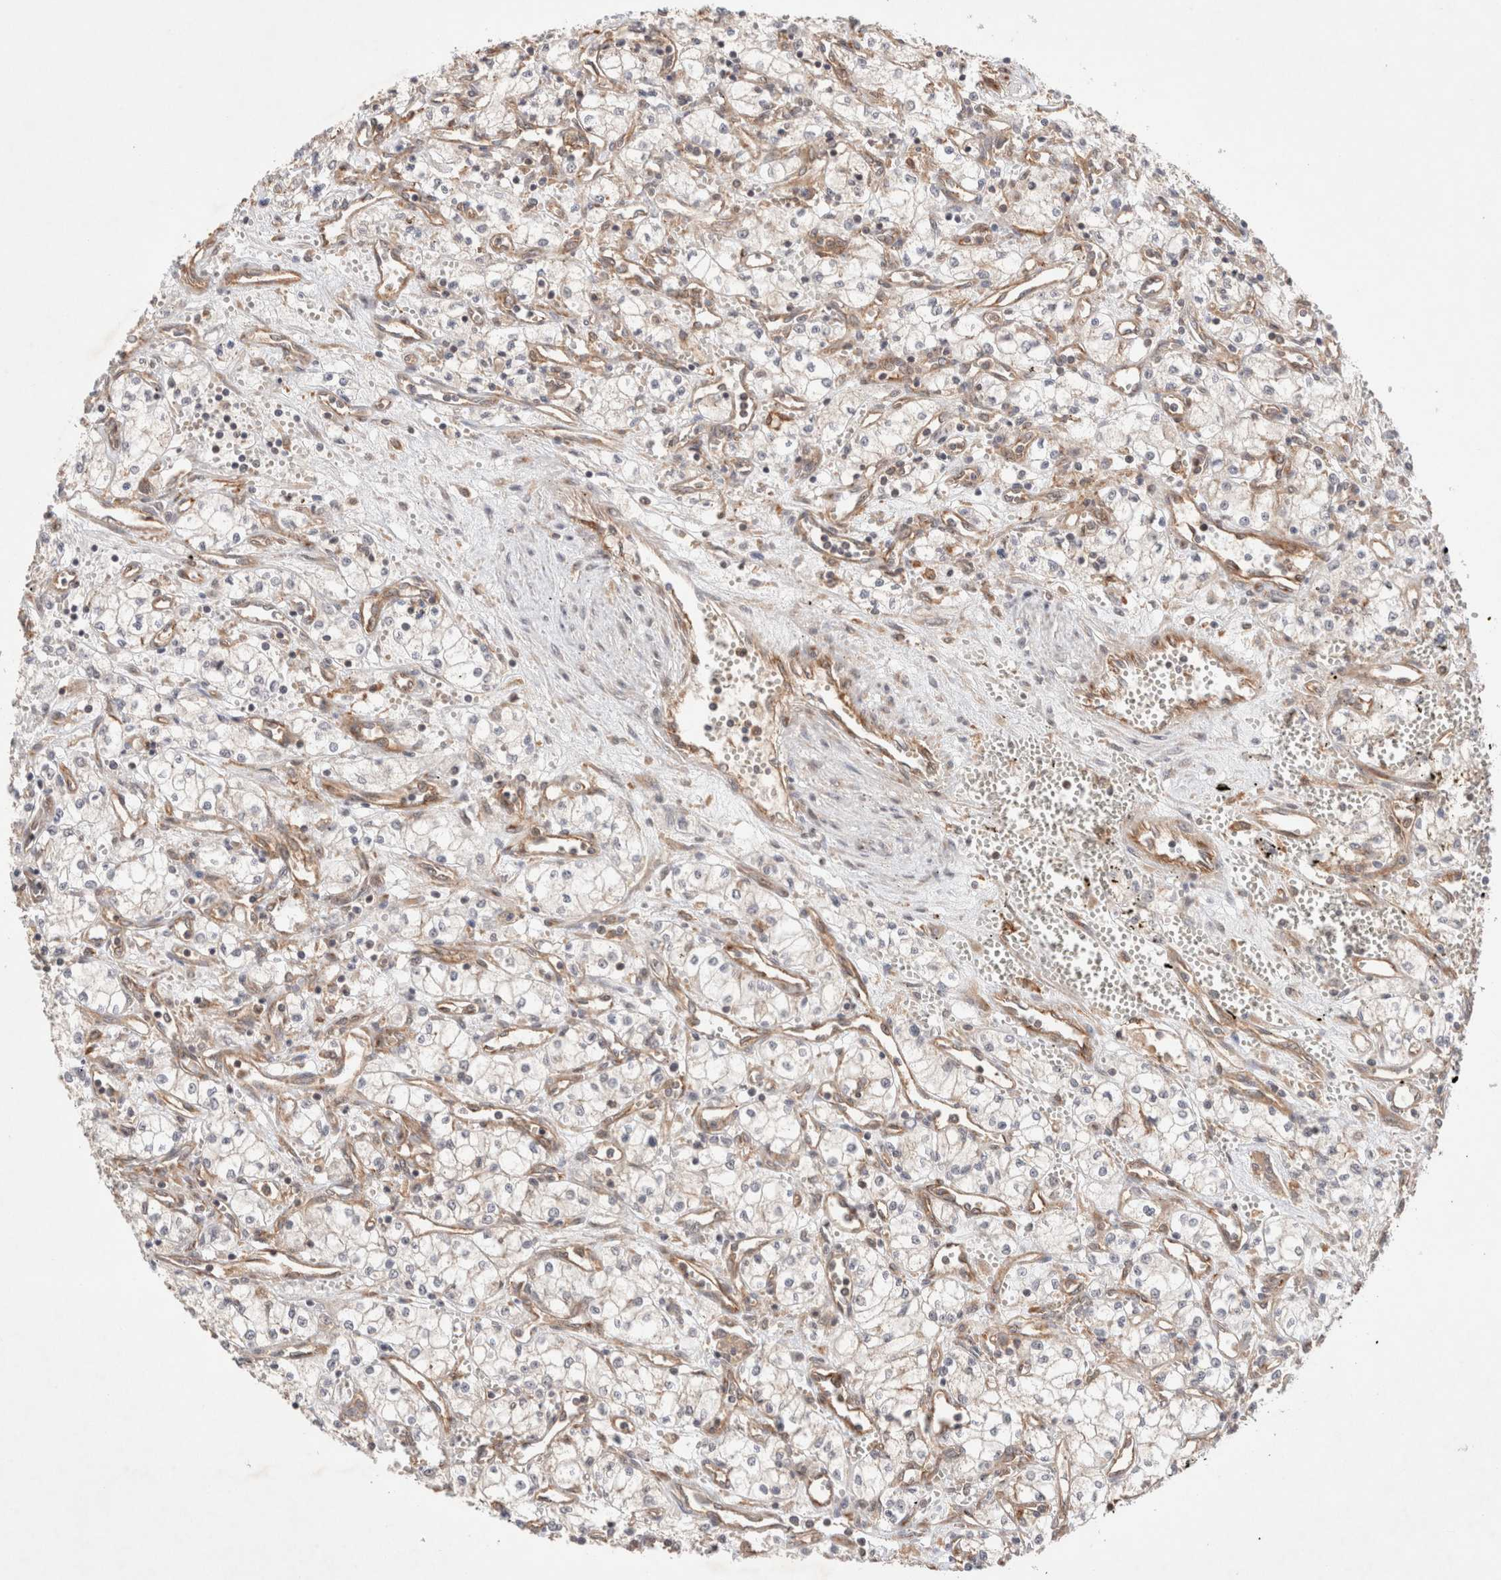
{"staining": {"intensity": "weak", "quantity": "25%-75%", "location": "cytoplasmic/membranous"}, "tissue": "renal cancer", "cell_type": "Tumor cells", "image_type": "cancer", "snomed": [{"axis": "morphology", "description": "Adenocarcinoma, NOS"}, {"axis": "topography", "description": "Kidney"}], "caption": "Immunohistochemistry (IHC) staining of renal adenocarcinoma, which shows low levels of weak cytoplasmic/membranous staining in approximately 25%-75% of tumor cells indicating weak cytoplasmic/membranous protein expression. The staining was performed using DAB (brown) for protein detection and nuclei were counterstained in hematoxylin (blue).", "gene": "SIKE1", "patient": {"sex": "male", "age": 59}}